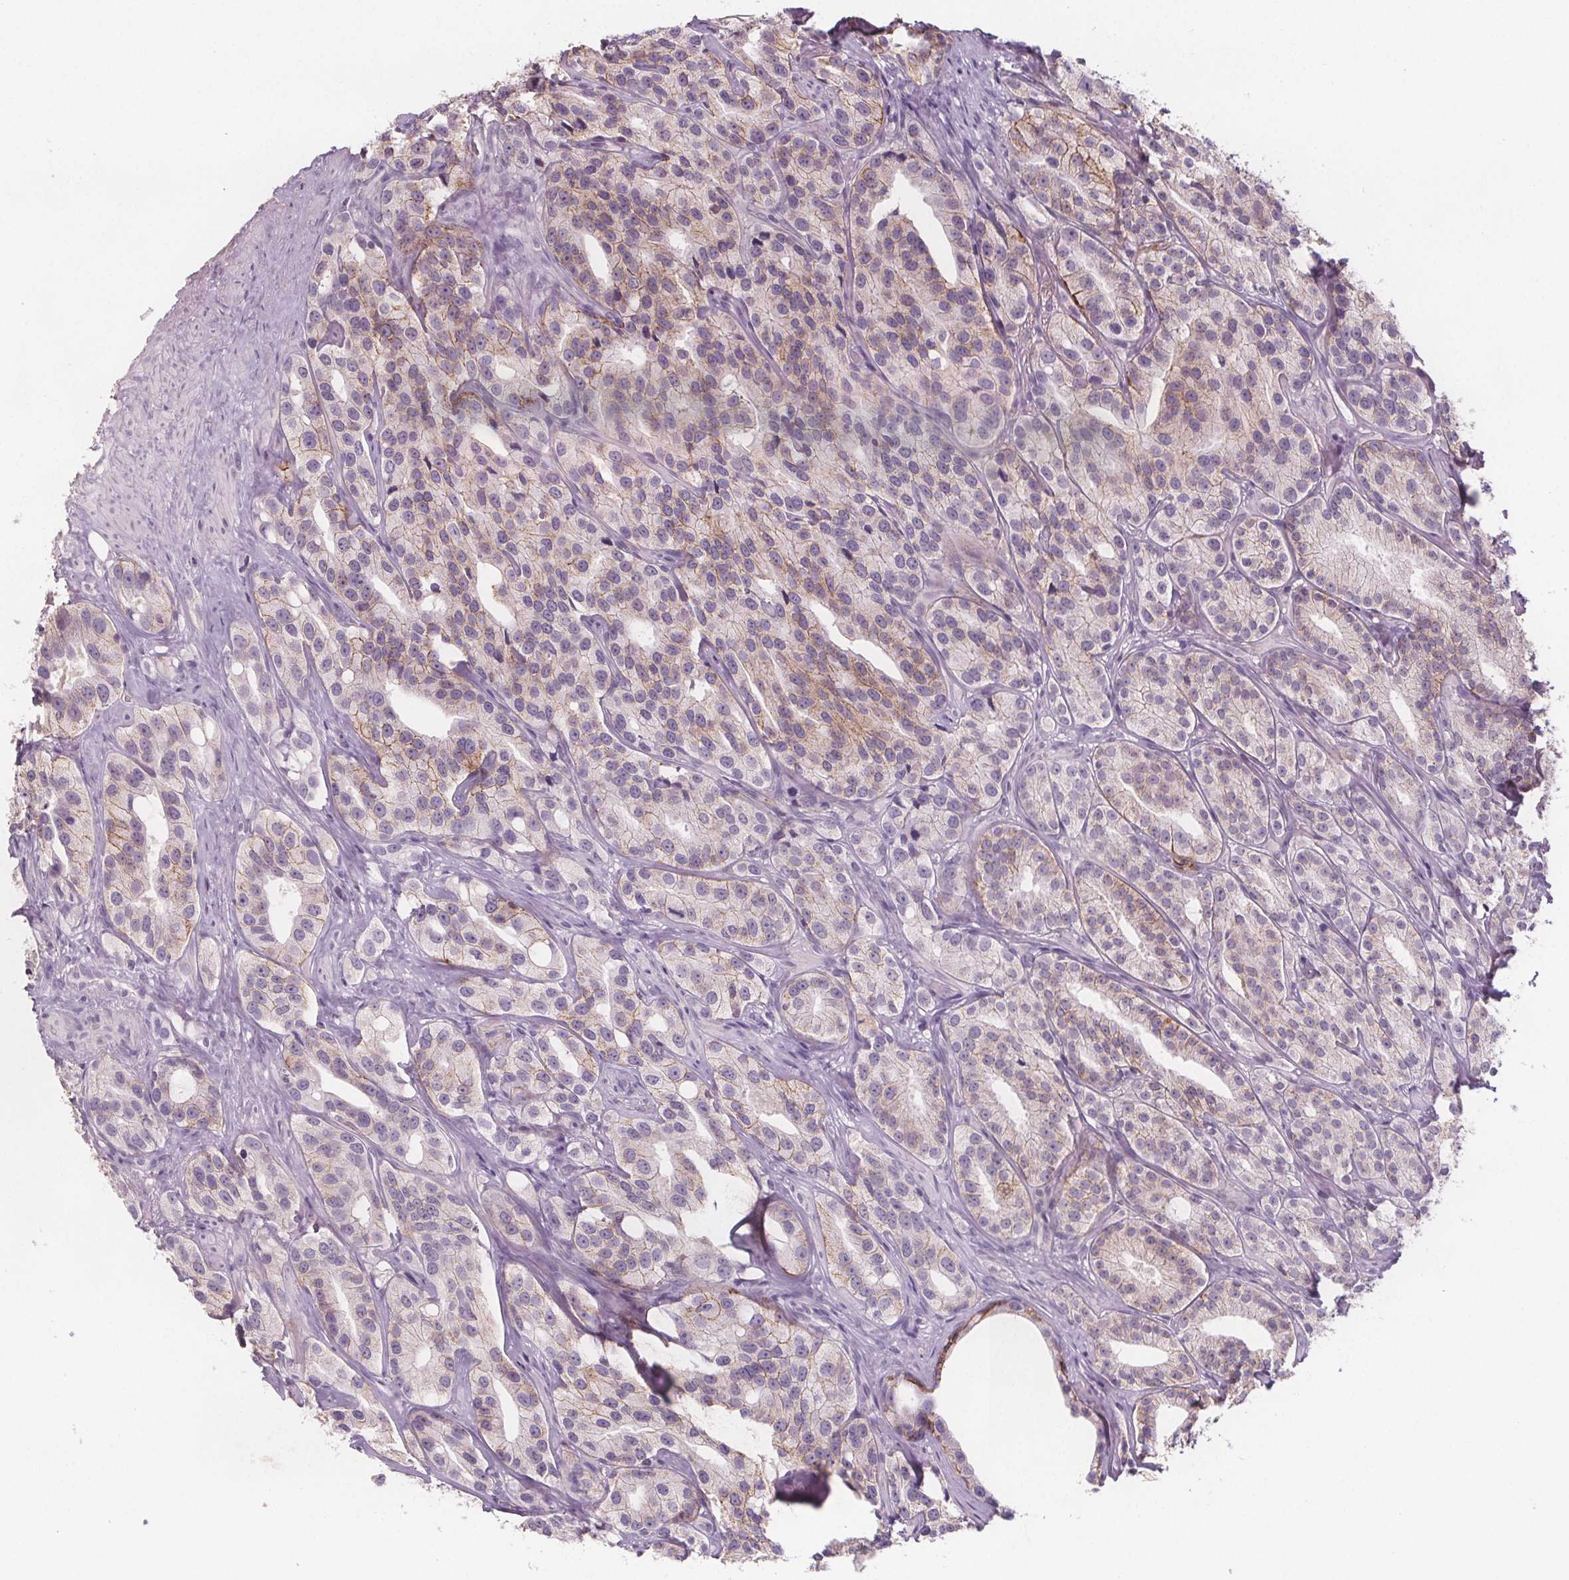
{"staining": {"intensity": "moderate", "quantity": "<25%", "location": "cytoplasmic/membranous"}, "tissue": "prostate cancer", "cell_type": "Tumor cells", "image_type": "cancer", "snomed": [{"axis": "morphology", "description": "Adenocarcinoma, High grade"}, {"axis": "topography", "description": "Prostate"}], "caption": "This is an image of immunohistochemistry staining of prostate cancer, which shows moderate expression in the cytoplasmic/membranous of tumor cells.", "gene": "ATP1A1", "patient": {"sex": "male", "age": 75}}